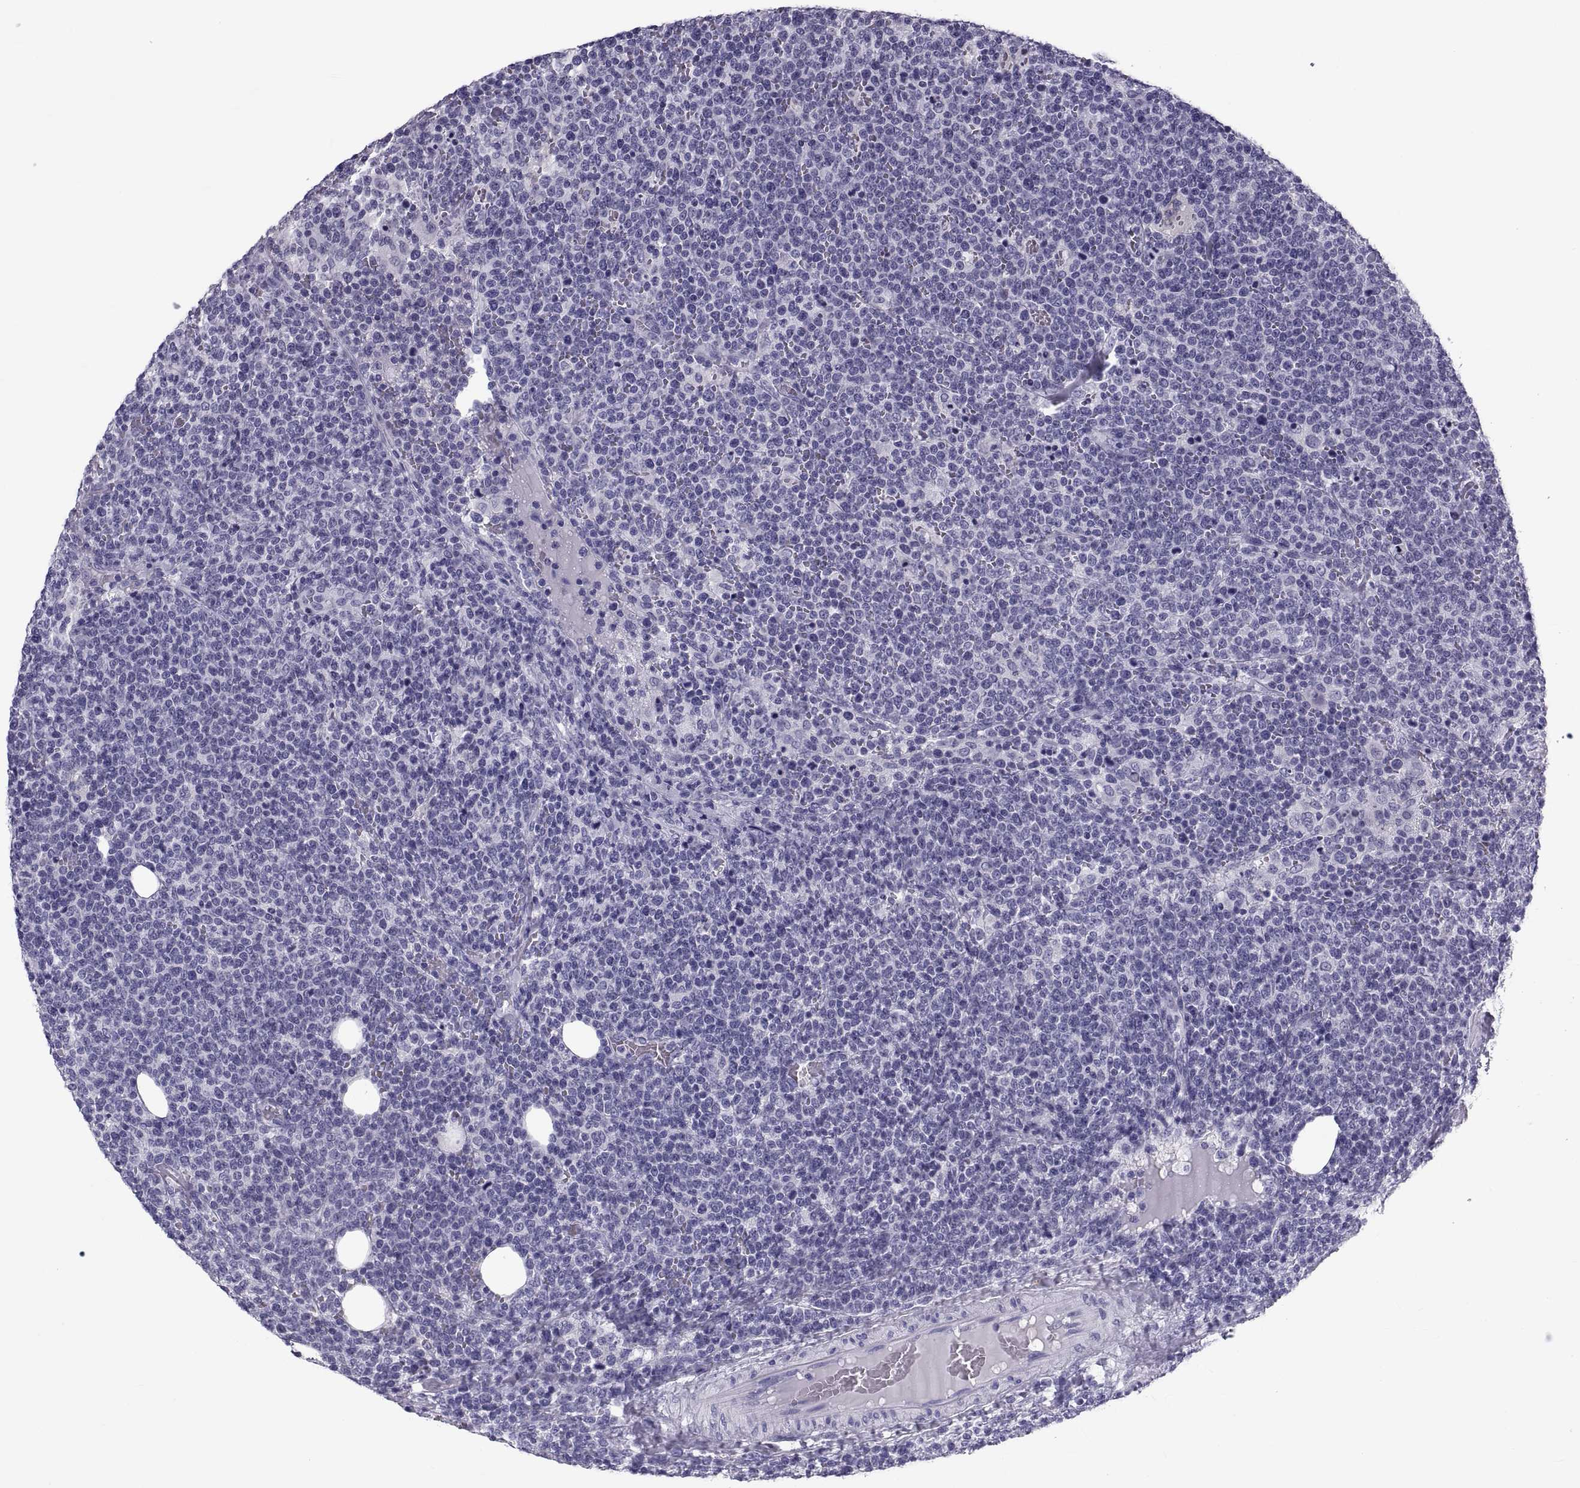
{"staining": {"intensity": "negative", "quantity": "none", "location": "none"}, "tissue": "lymphoma", "cell_type": "Tumor cells", "image_type": "cancer", "snomed": [{"axis": "morphology", "description": "Malignant lymphoma, non-Hodgkin's type, High grade"}, {"axis": "topography", "description": "Lymph node"}], "caption": "Tumor cells are negative for protein expression in human high-grade malignant lymphoma, non-Hodgkin's type. (Stains: DAB (3,3'-diaminobenzidine) IHC with hematoxylin counter stain, Microscopy: brightfield microscopy at high magnification).", "gene": "DEFB129", "patient": {"sex": "male", "age": 61}}